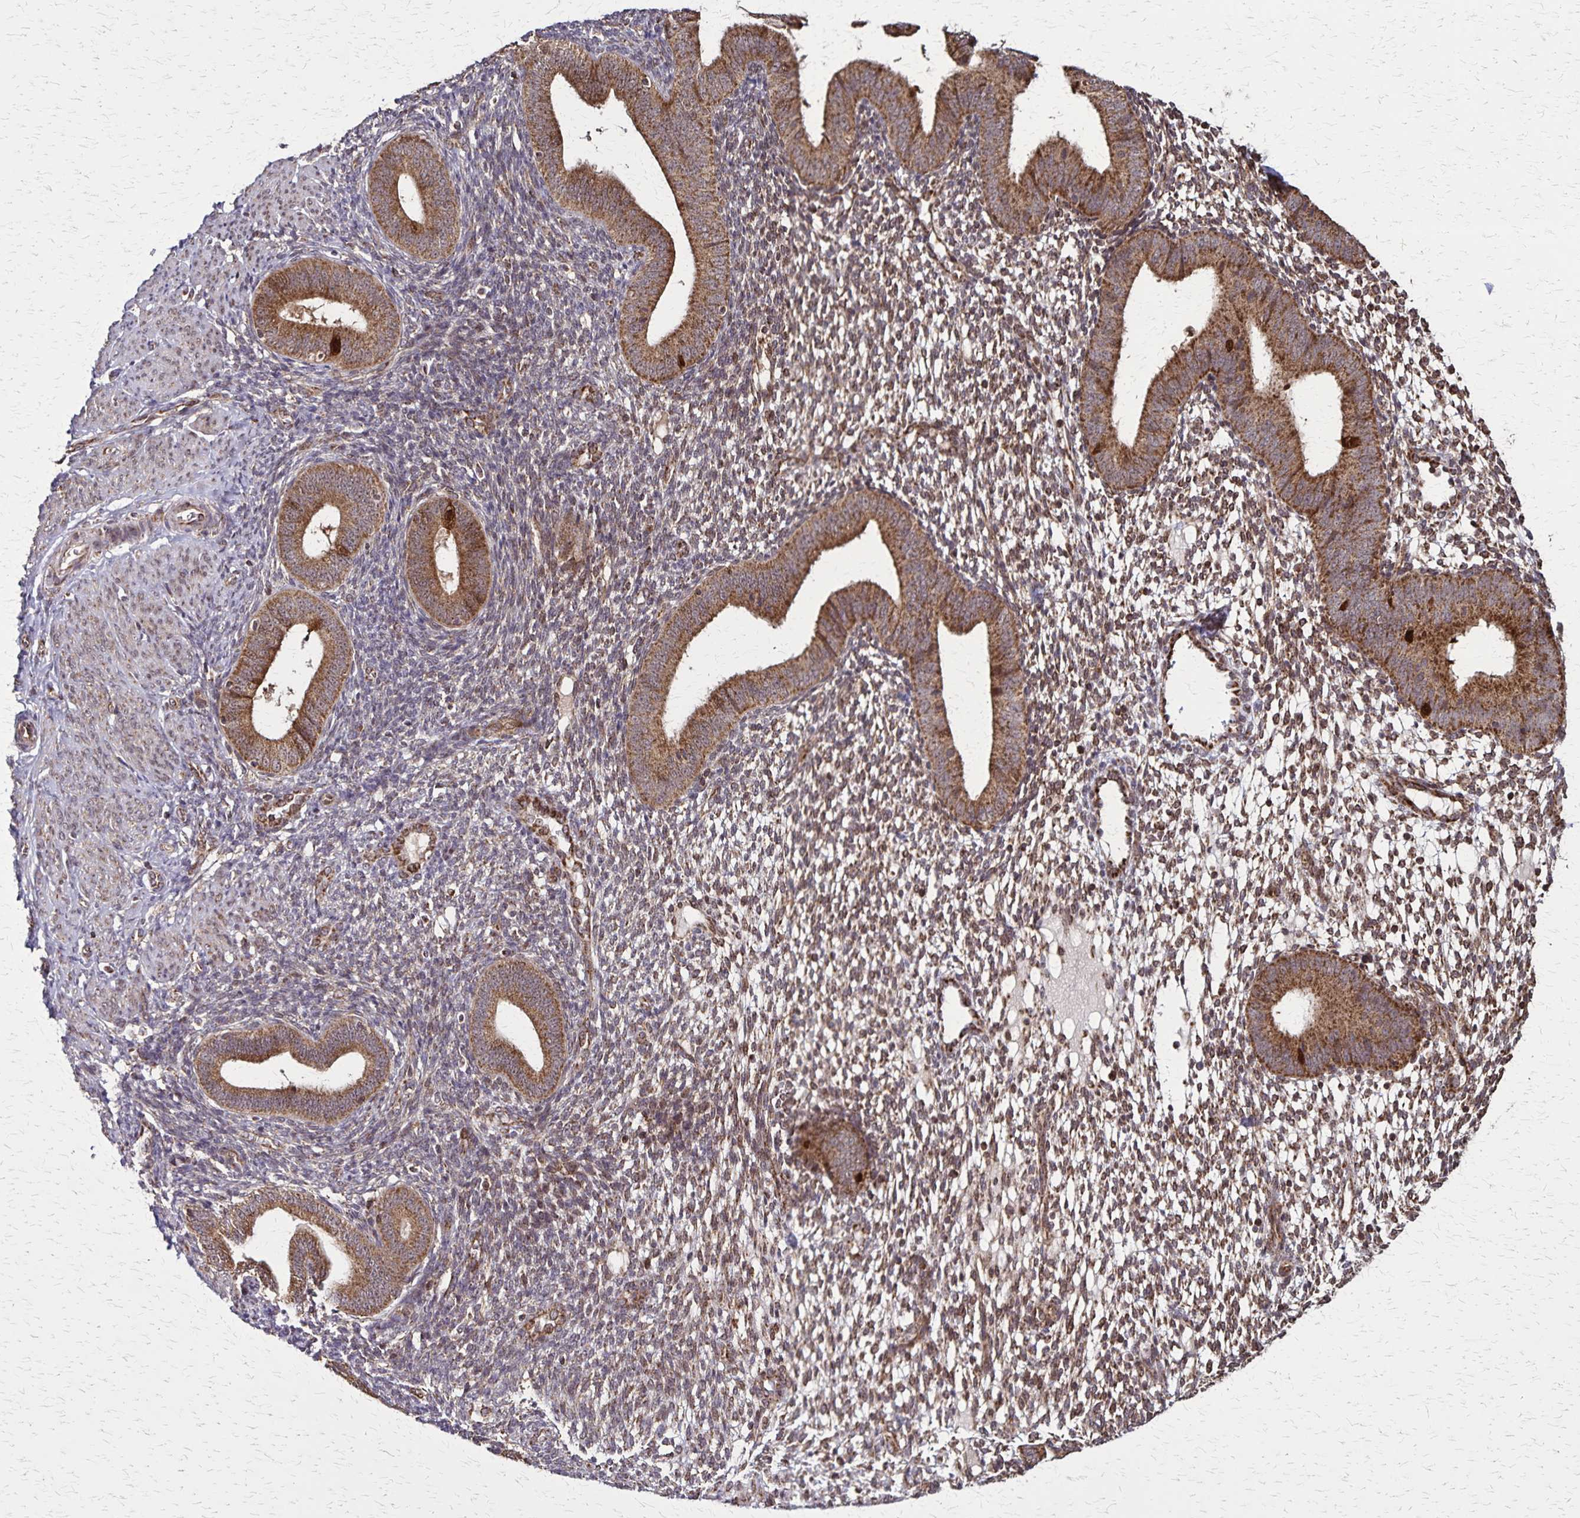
{"staining": {"intensity": "moderate", "quantity": "25%-75%", "location": "cytoplasmic/membranous"}, "tissue": "endometrium", "cell_type": "Cells in endometrial stroma", "image_type": "normal", "snomed": [{"axis": "morphology", "description": "Normal tissue, NOS"}, {"axis": "topography", "description": "Endometrium"}], "caption": "About 25%-75% of cells in endometrial stroma in benign endometrium exhibit moderate cytoplasmic/membranous protein expression as visualized by brown immunohistochemical staining.", "gene": "NFS1", "patient": {"sex": "female", "age": 40}}